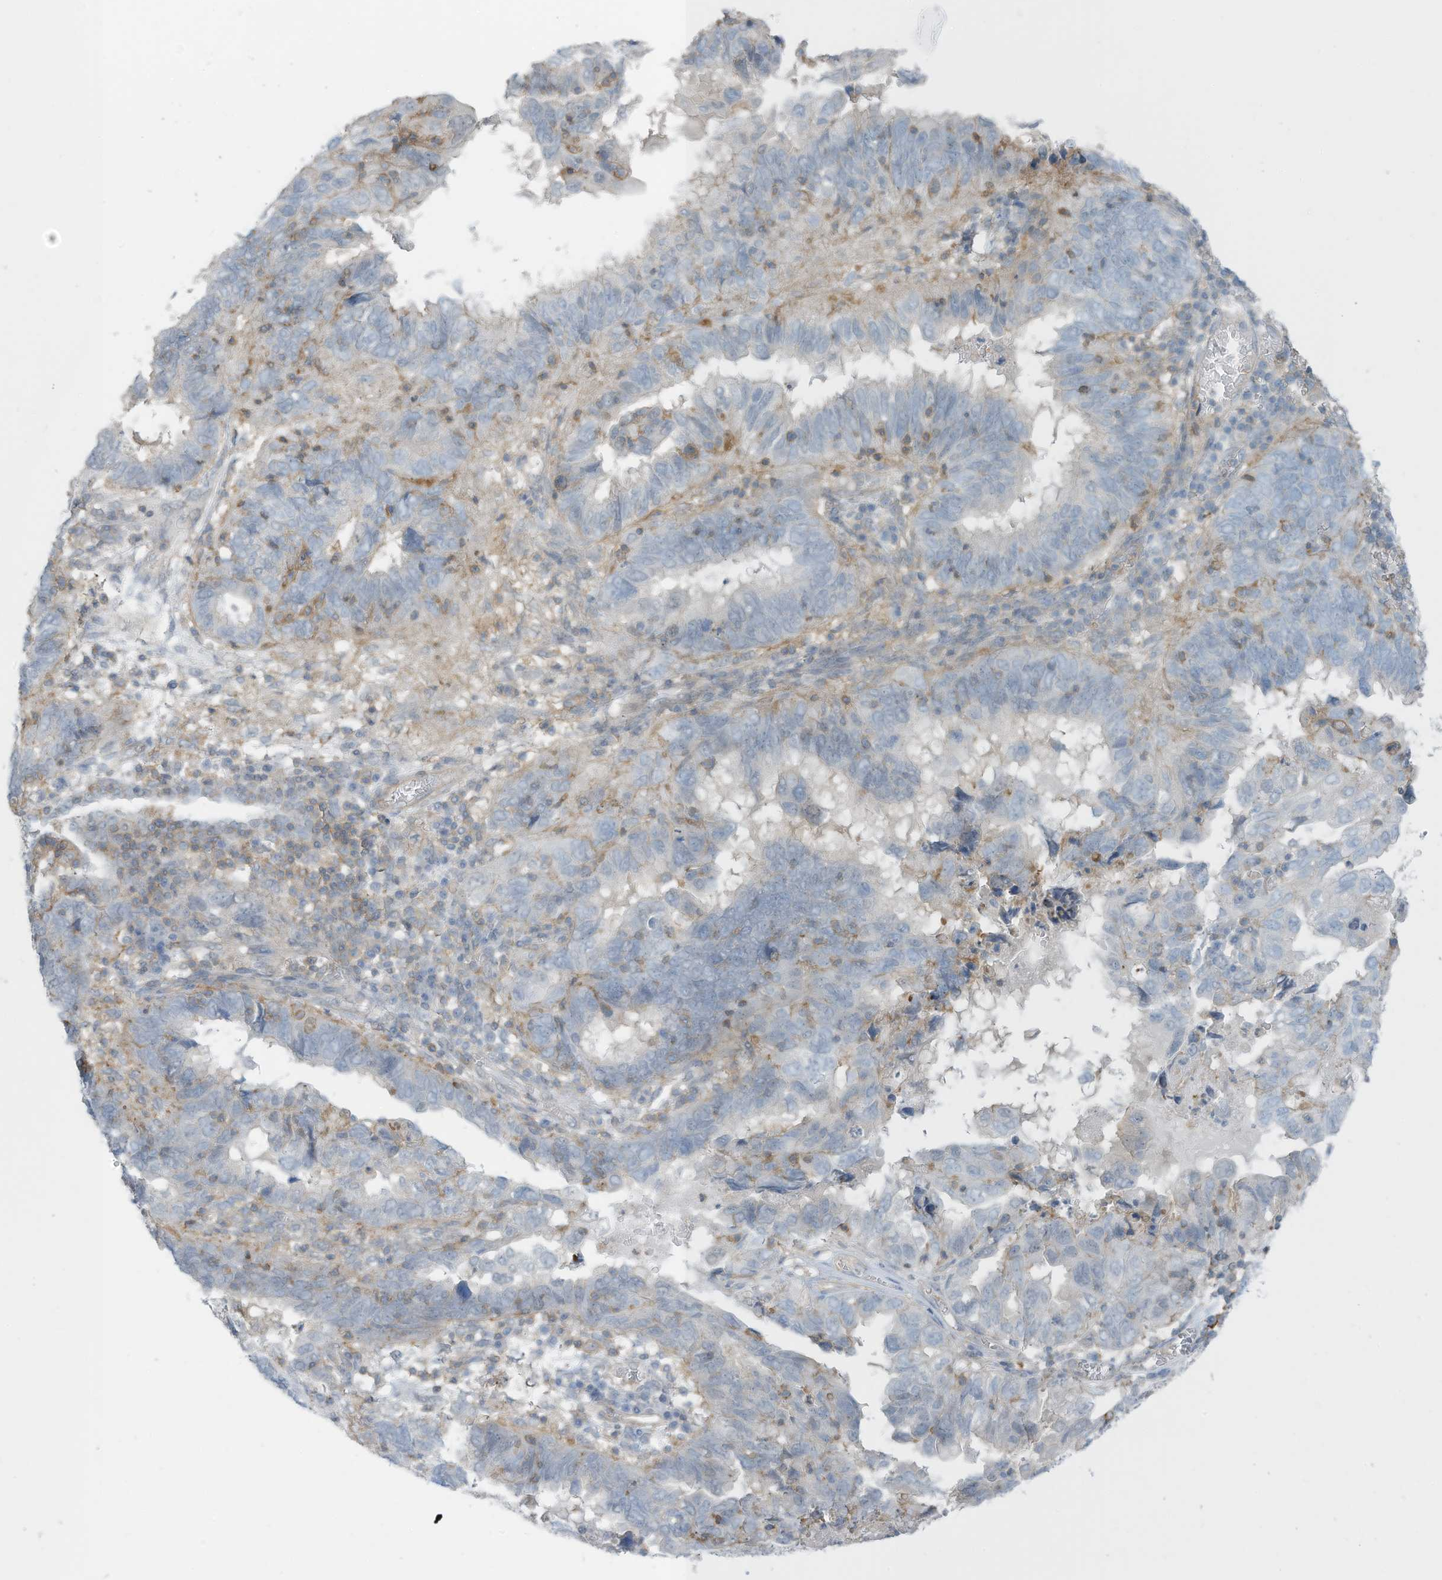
{"staining": {"intensity": "negative", "quantity": "none", "location": "none"}, "tissue": "endometrial cancer", "cell_type": "Tumor cells", "image_type": "cancer", "snomed": [{"axis": "morphology", "description": "Adenocarcinoma, NOS"}, {"axis": "topography", "description": "Uterus"}], "caption": "Tumor cells are negative for brown protein staining in endometrial cancer.", "gene": "ZNF846", "patient": {"sex": "female", "age": 77}}